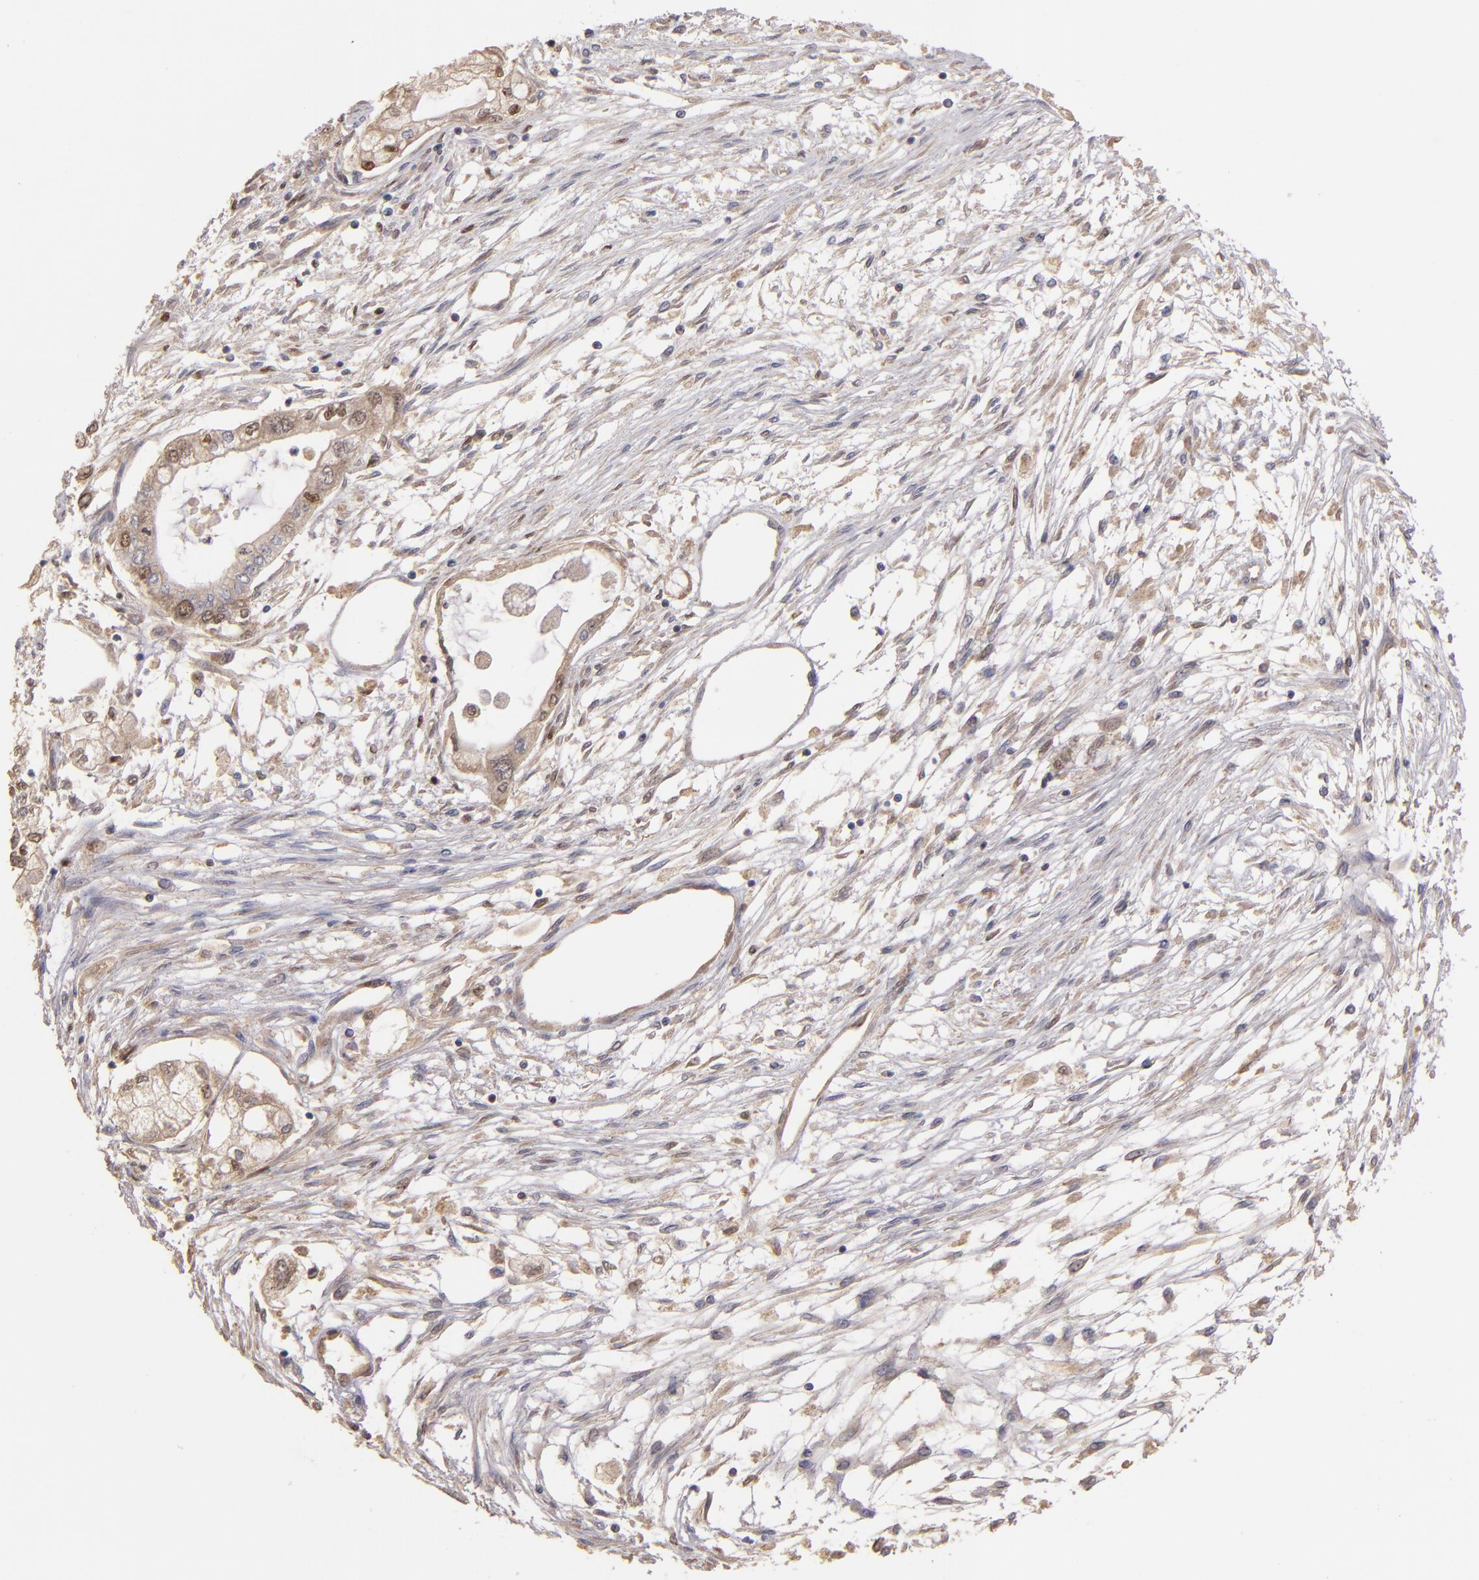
{"staining": {"intensity": "moderate", "quantity": ">75%", "location": "cytoplasmic/membranous,nuclear"}, "tissue": "pancreatic cancer", "cell_type": "Tumor cells", "image_type": "cancer", "snomed": [{"axis": "morphology", "description": "Adenocarcinoma, NOS"}, {"axis": "topography", "description": "Pancreas"}], "caption": "The photomicrograph displays a brown stain indicating the presence of a protein in the cytoplasmic/membranous and nuclear of tumor cells in pancreatic cancer (adenocarcinoma).", "gene": "UPF3B", "patient": {"sex": "male", "age": 79}}